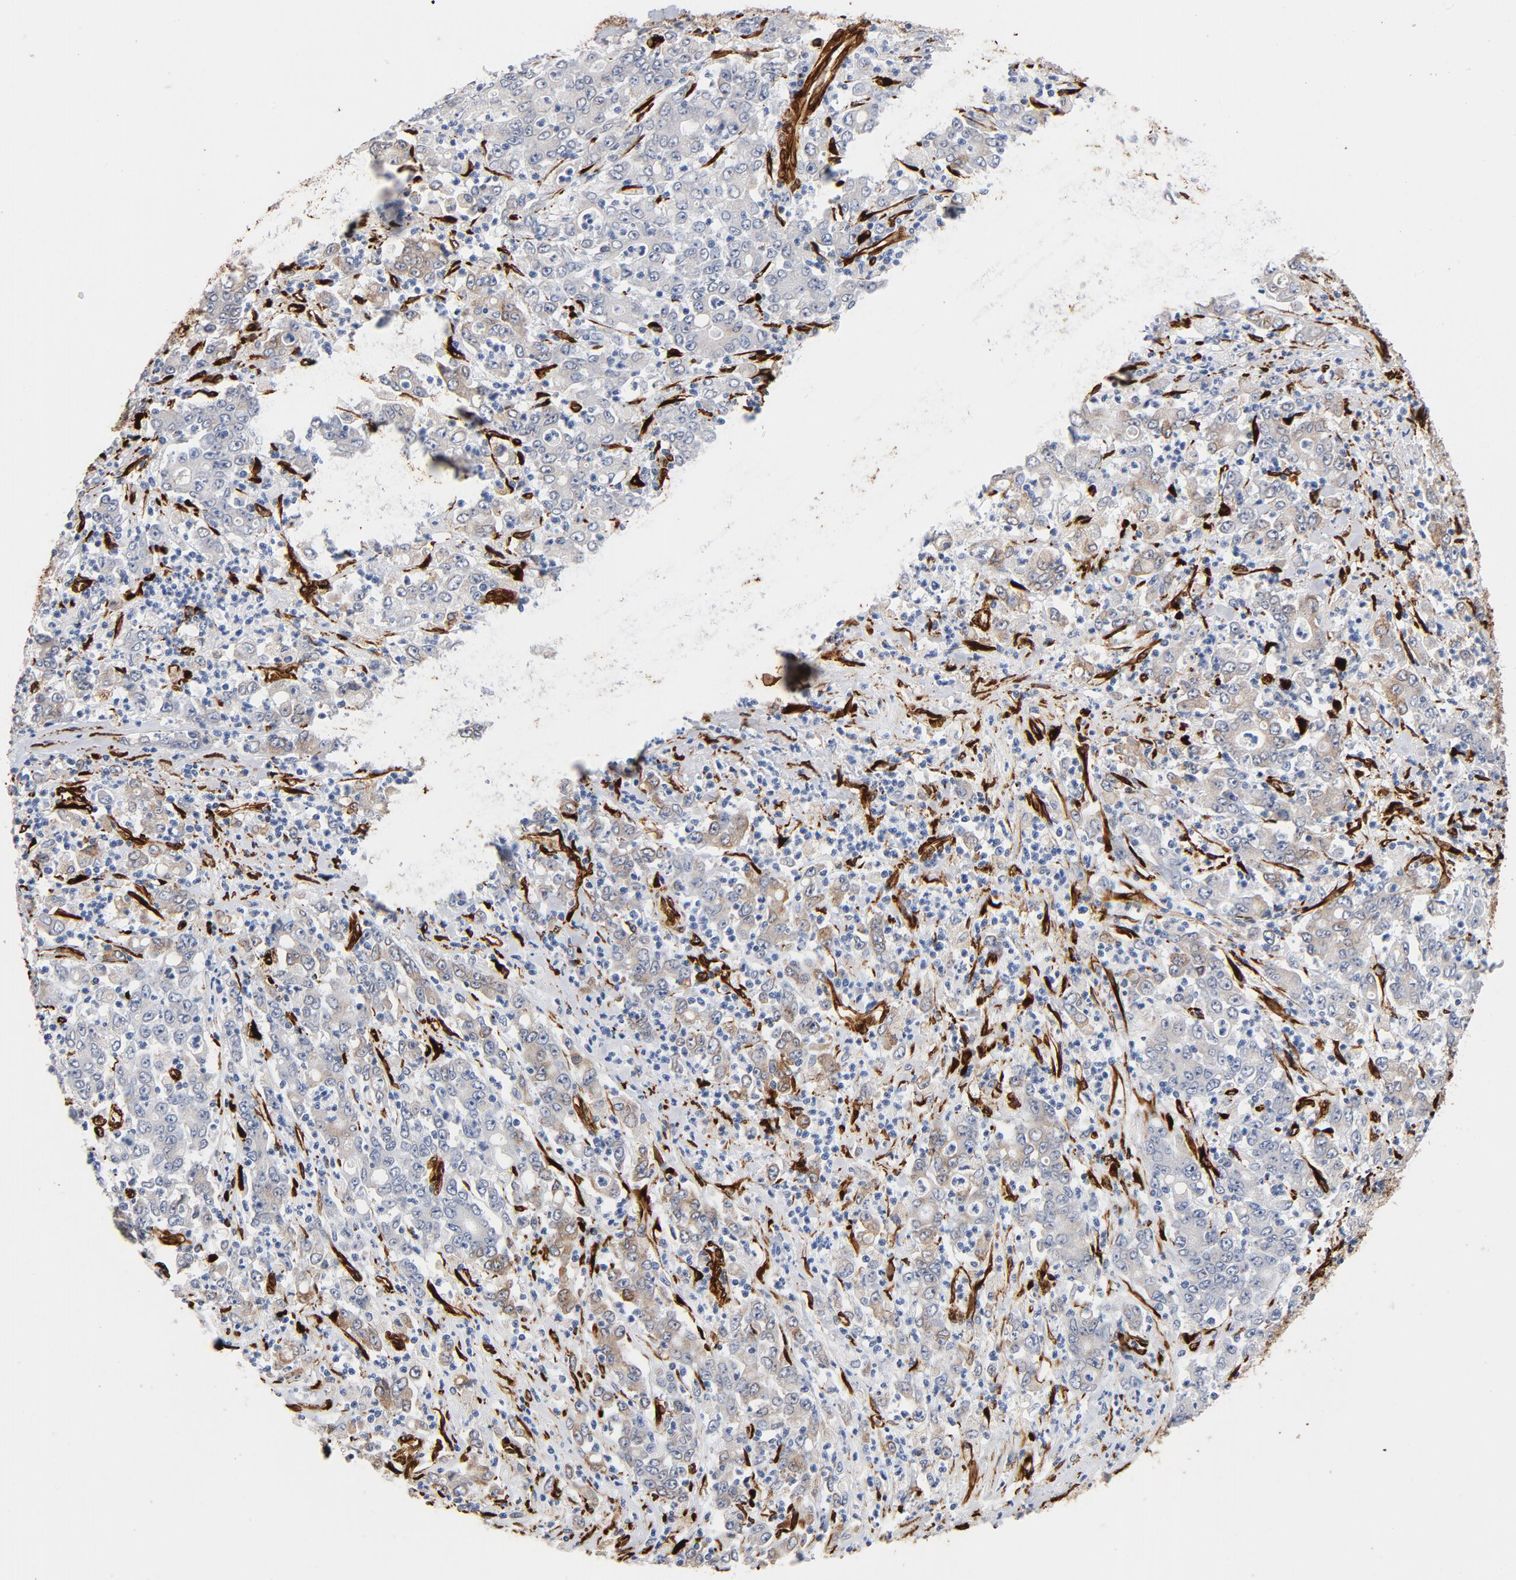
{"staining": {"intensity": "weak", "quantity": ">75%", "location": "cytoplasmic/membranous"}, "tissue": "stomach cancer", "cell_type": "Tumor cells", "image_type": "cancer", "snomed": [{"axis": "morphology", "description": "Adenocarcinoma, NOS"}, {"axis": "topography", "description": "Stomach, lower"}], "caption": "About >75% of tumor cells in human stomach adenocarcinoma reveal weak cytoplasmic/membranous protein expression as visualized by brown immunohistochemical staining.", "gene": "SERPINH1", "patient": {"sex": "female", "age": 71}}